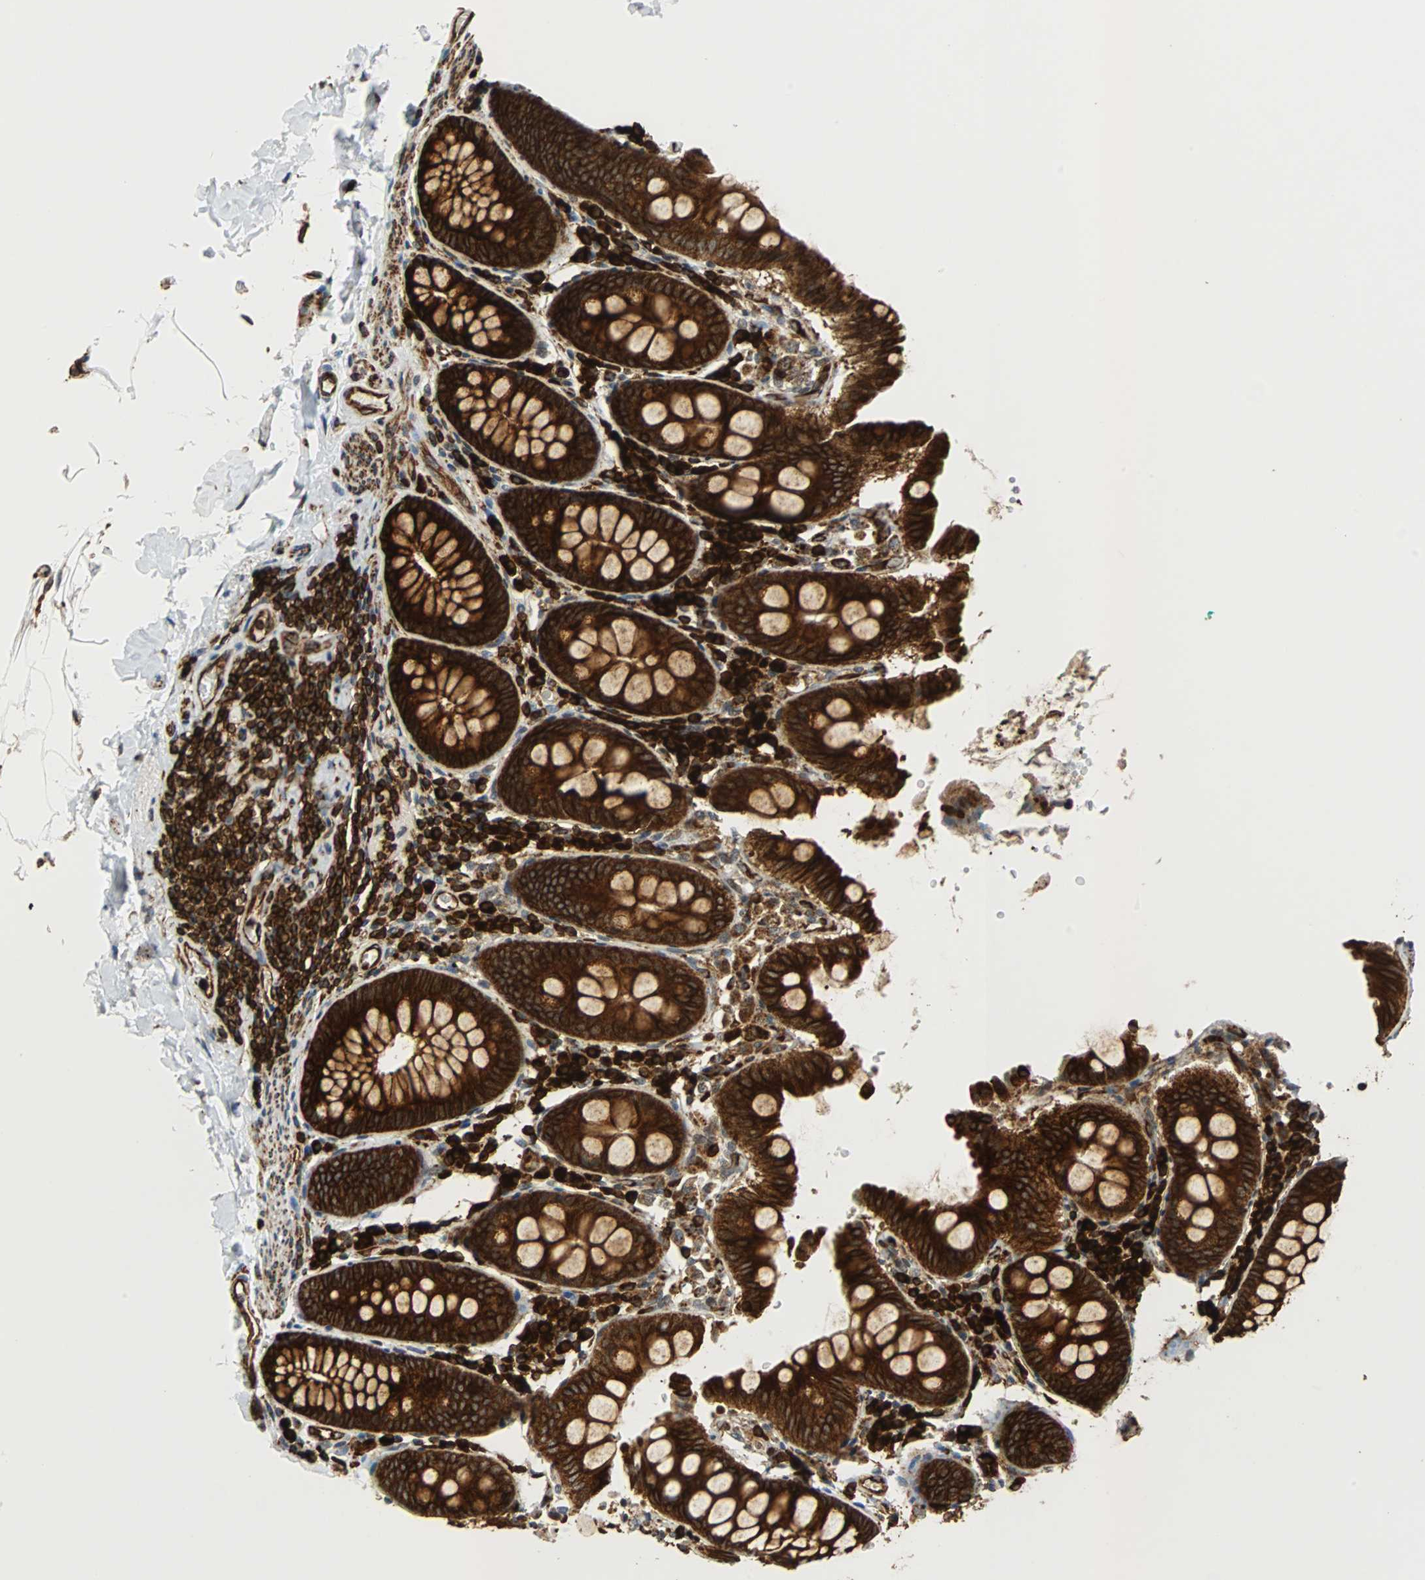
{"staining": {"intensity": "strong", "quantity": ">75%", "location": "cytoplasmic/membranous"}, "tissue": "colon", "cell_type": "Endothelial cells", "image_type": "normal", "snomed": [{"axis": "morphology", "description": "Normal tissue, NOS"}, {"axis": "topography", "description": "Colon"}], "caption": "Immunohistochemical staining of normal colon displays >75% levels of strong cytoplasmic/membranous protein positivity in approximately >75% of endothelial cells.", "gene": "TUBA4A", "patient": {"sex": "female", "age": 61}}